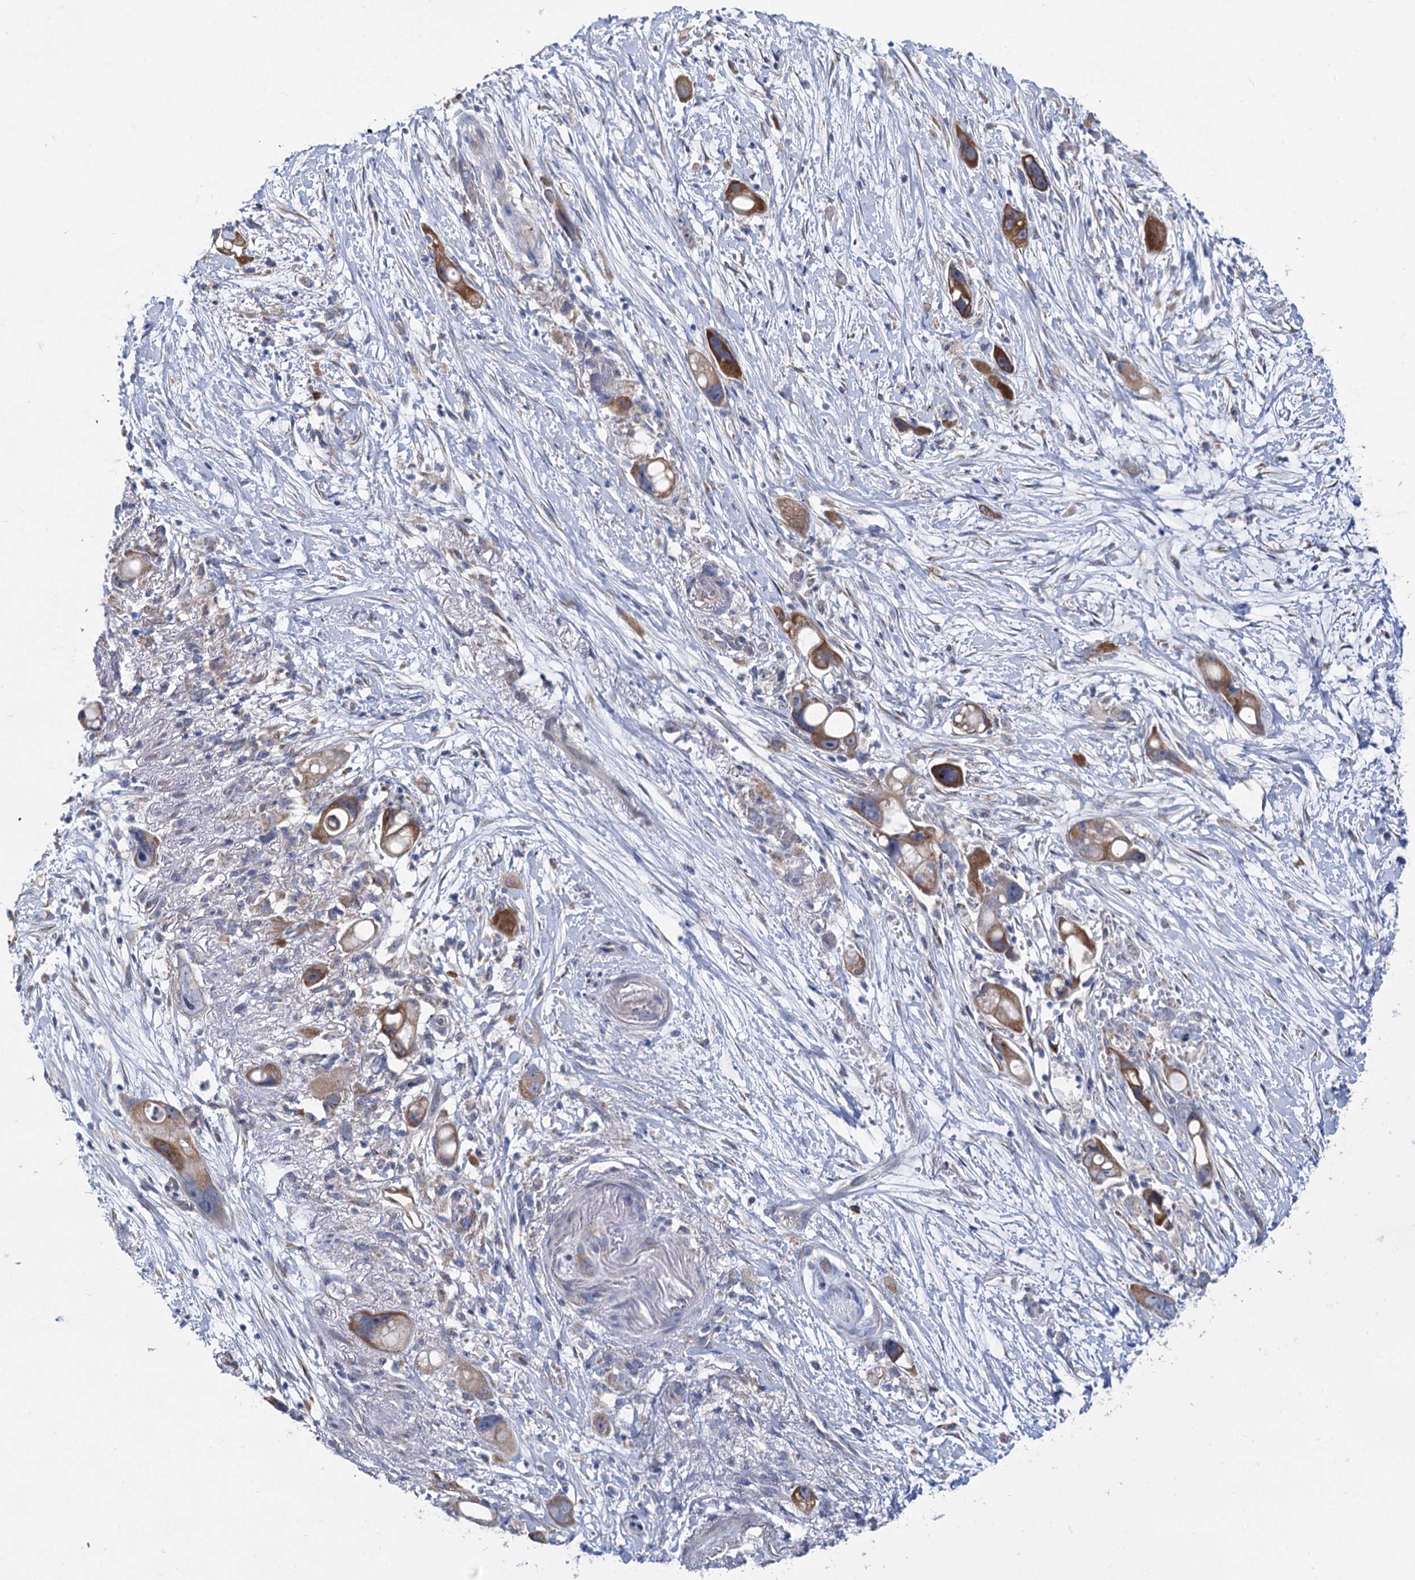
{"staining": {"intensity": "strong", "quantity": ">75%", "location": "cytoplasmic/membranous"}, "tissue": "pancreatic cancer", "cell_type": "Tumor cells", "image_type": "cancer", "snomed": [{"axis": "morphology", "description": "Normal tissue, NOS"}, {"axis": "morphology", "description": "Adenocarcinoma, NOS"}, {"axis": "topography", "description": "Pancreas"}], "caption": "A histopathology image showing strong cytoplasmic/membranous positivity in about >75% of tumor cells in pancreatic cancer, as visualized by brown immunohistochemical staining.", "gene": "PRSS35", "patient": {"sex": "female", "age": 68}}